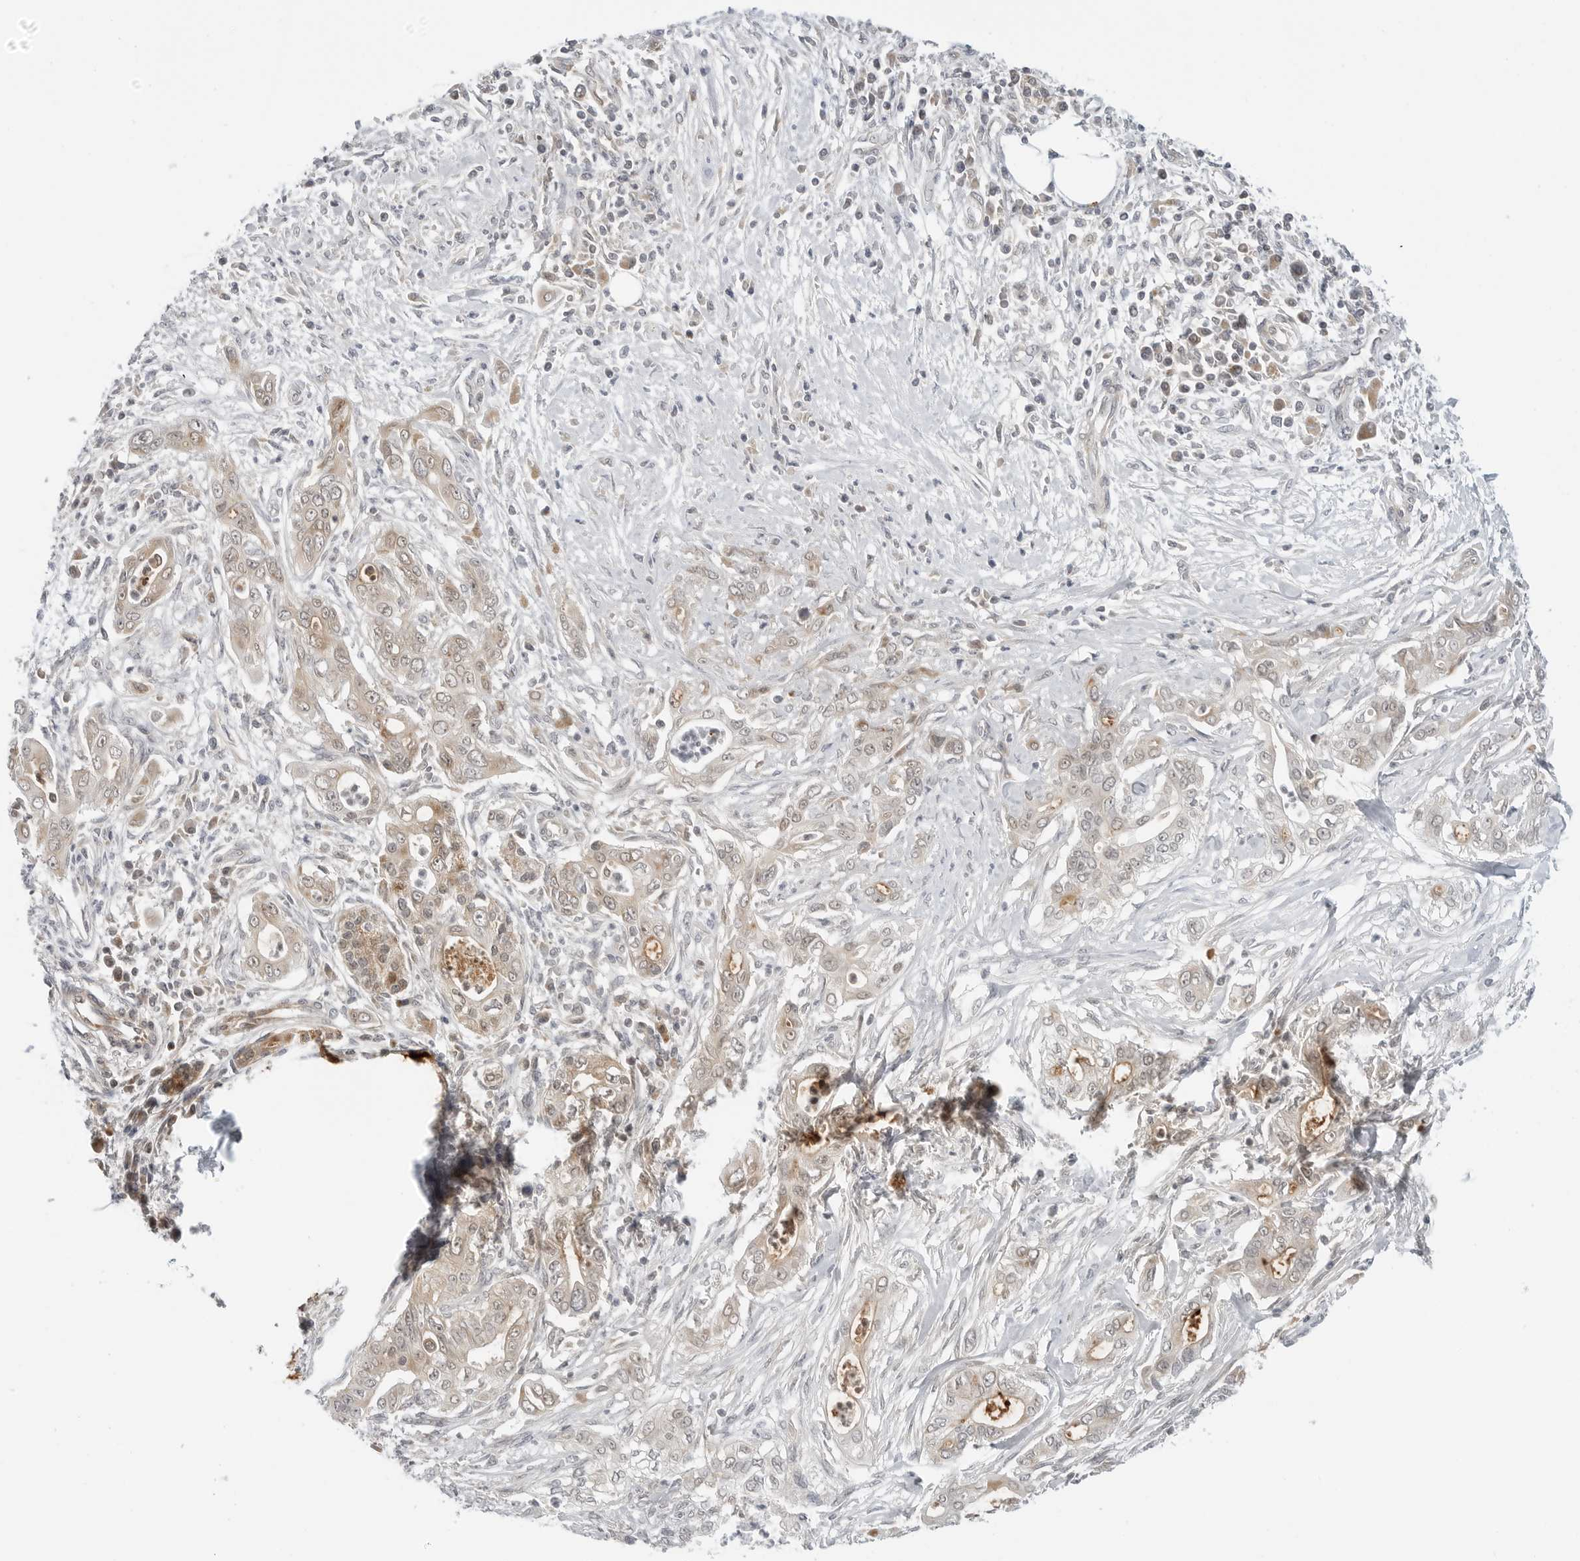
{"staining": {"intensity": "weak", "quantity": ">75%", "location": "cytoplasmic/membranous,nuclear"}, "tissue": "pancreatic cancer", "cell_type": "Tumor cells", "image_type": "cancer", "snomed": [{"axis": "morphology", "description": "Adenocarcinoma, NOS"}, {"axis": "topography", "description": "Pancreas"}], "caption": "About >75% of tumor cells in adenocarcinoma (pancreatic) reveal weak cytoplasmic/membranous and nuclear protein staining as visualized by brown immunohistochemical staining.", "gene": "PEX2", "patient": {"sex": "male", "age": 58}}